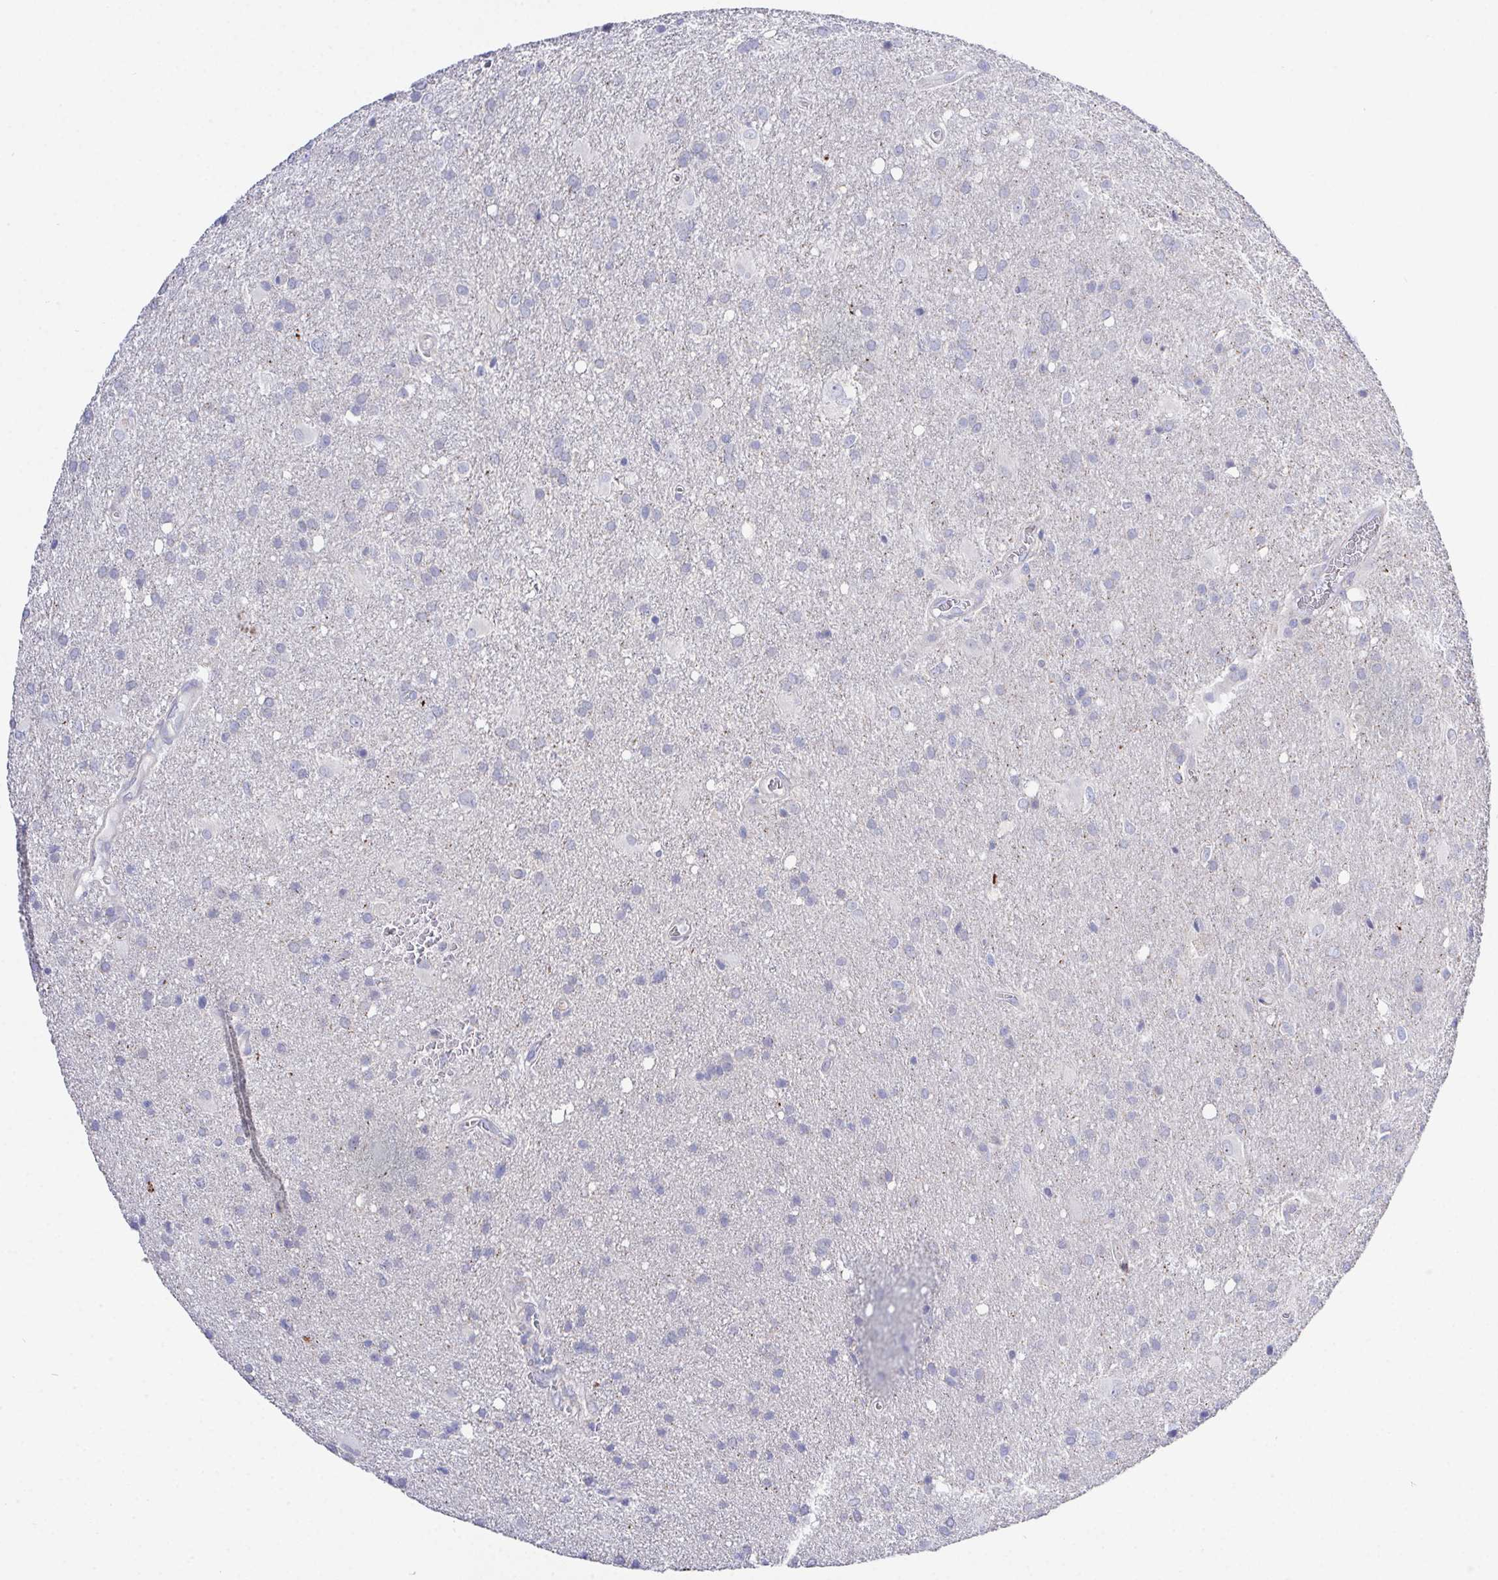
{"staining": {"intensity": "negative", "quantity": "none", "location": "none"}, "tissue": "glioma", "cell_type": "Tumor cells", "image_type": "cancer", "snomed": [{"axis": "morphology", "description": "Glioma, malignant, Low grade"}, {"axis": "topography", "description": "Brain"}], "caption": "DAB immunohistochemical staining of glioma shows no significant staining in tumor cells.", "gene": "PRG3", "patient": {"sex": "male", "age": 66}}